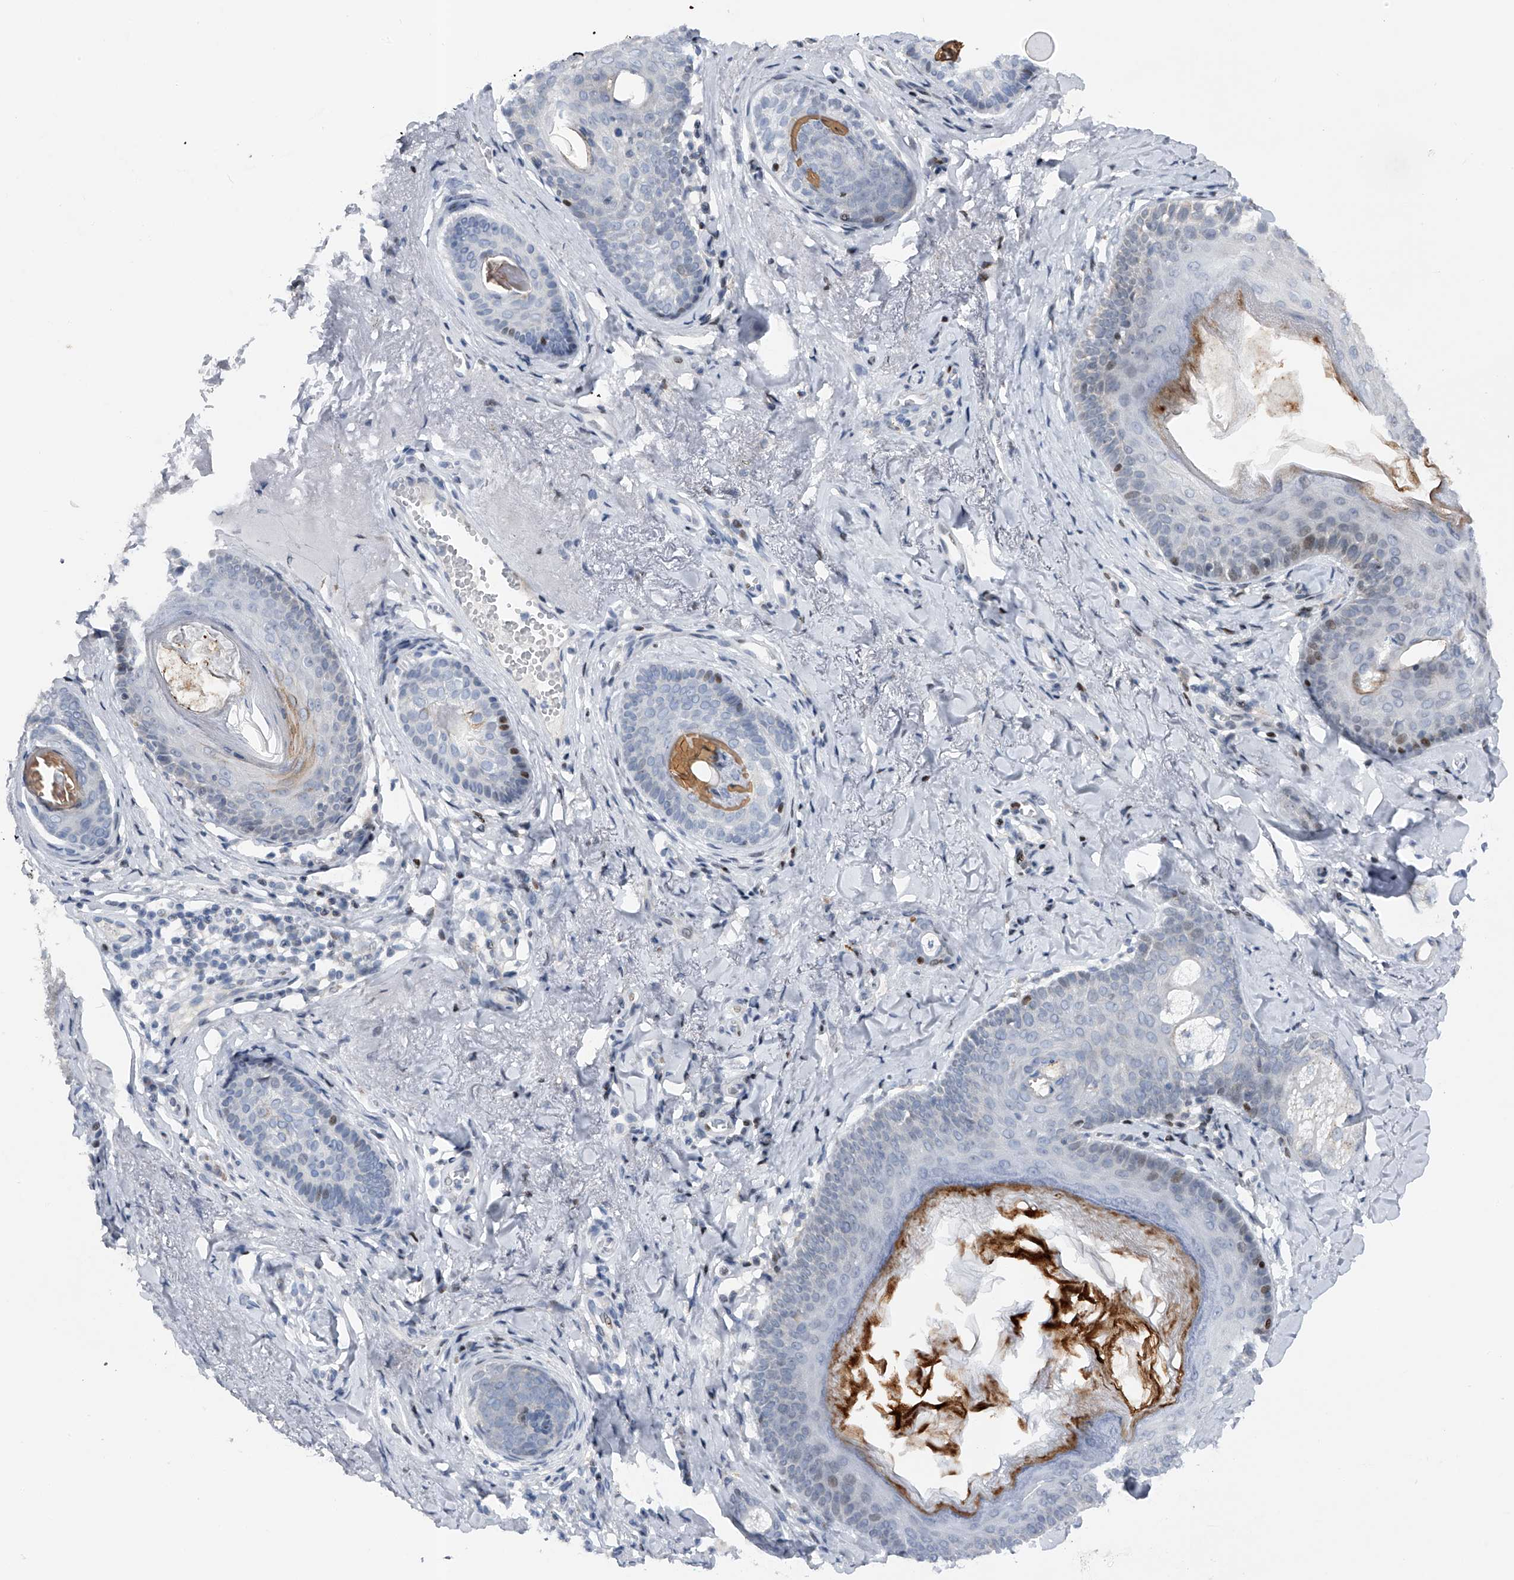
{"staining": {"intensity": "negative", "quantity": "none", "location": "none"}, "tissue": "skin cancer", "cell_type": "Tumor cells", "image_type": "cancer", "snomed": [{"axis": "morphology", "description": "Basal cell carcinoma"}, {"axis": "topography", "description": "Skin"}], "caption": "Immunohistochemistry (IHC) micrograph of neoplastic tissue: human basal cell carcinoma (skin) stained with DAB (3,3'-diaminobenzidine) displays no significant protein staining in tumor cells.", "gene": "RWDD2A", "patient": {"sex": "male", "age": 62}}